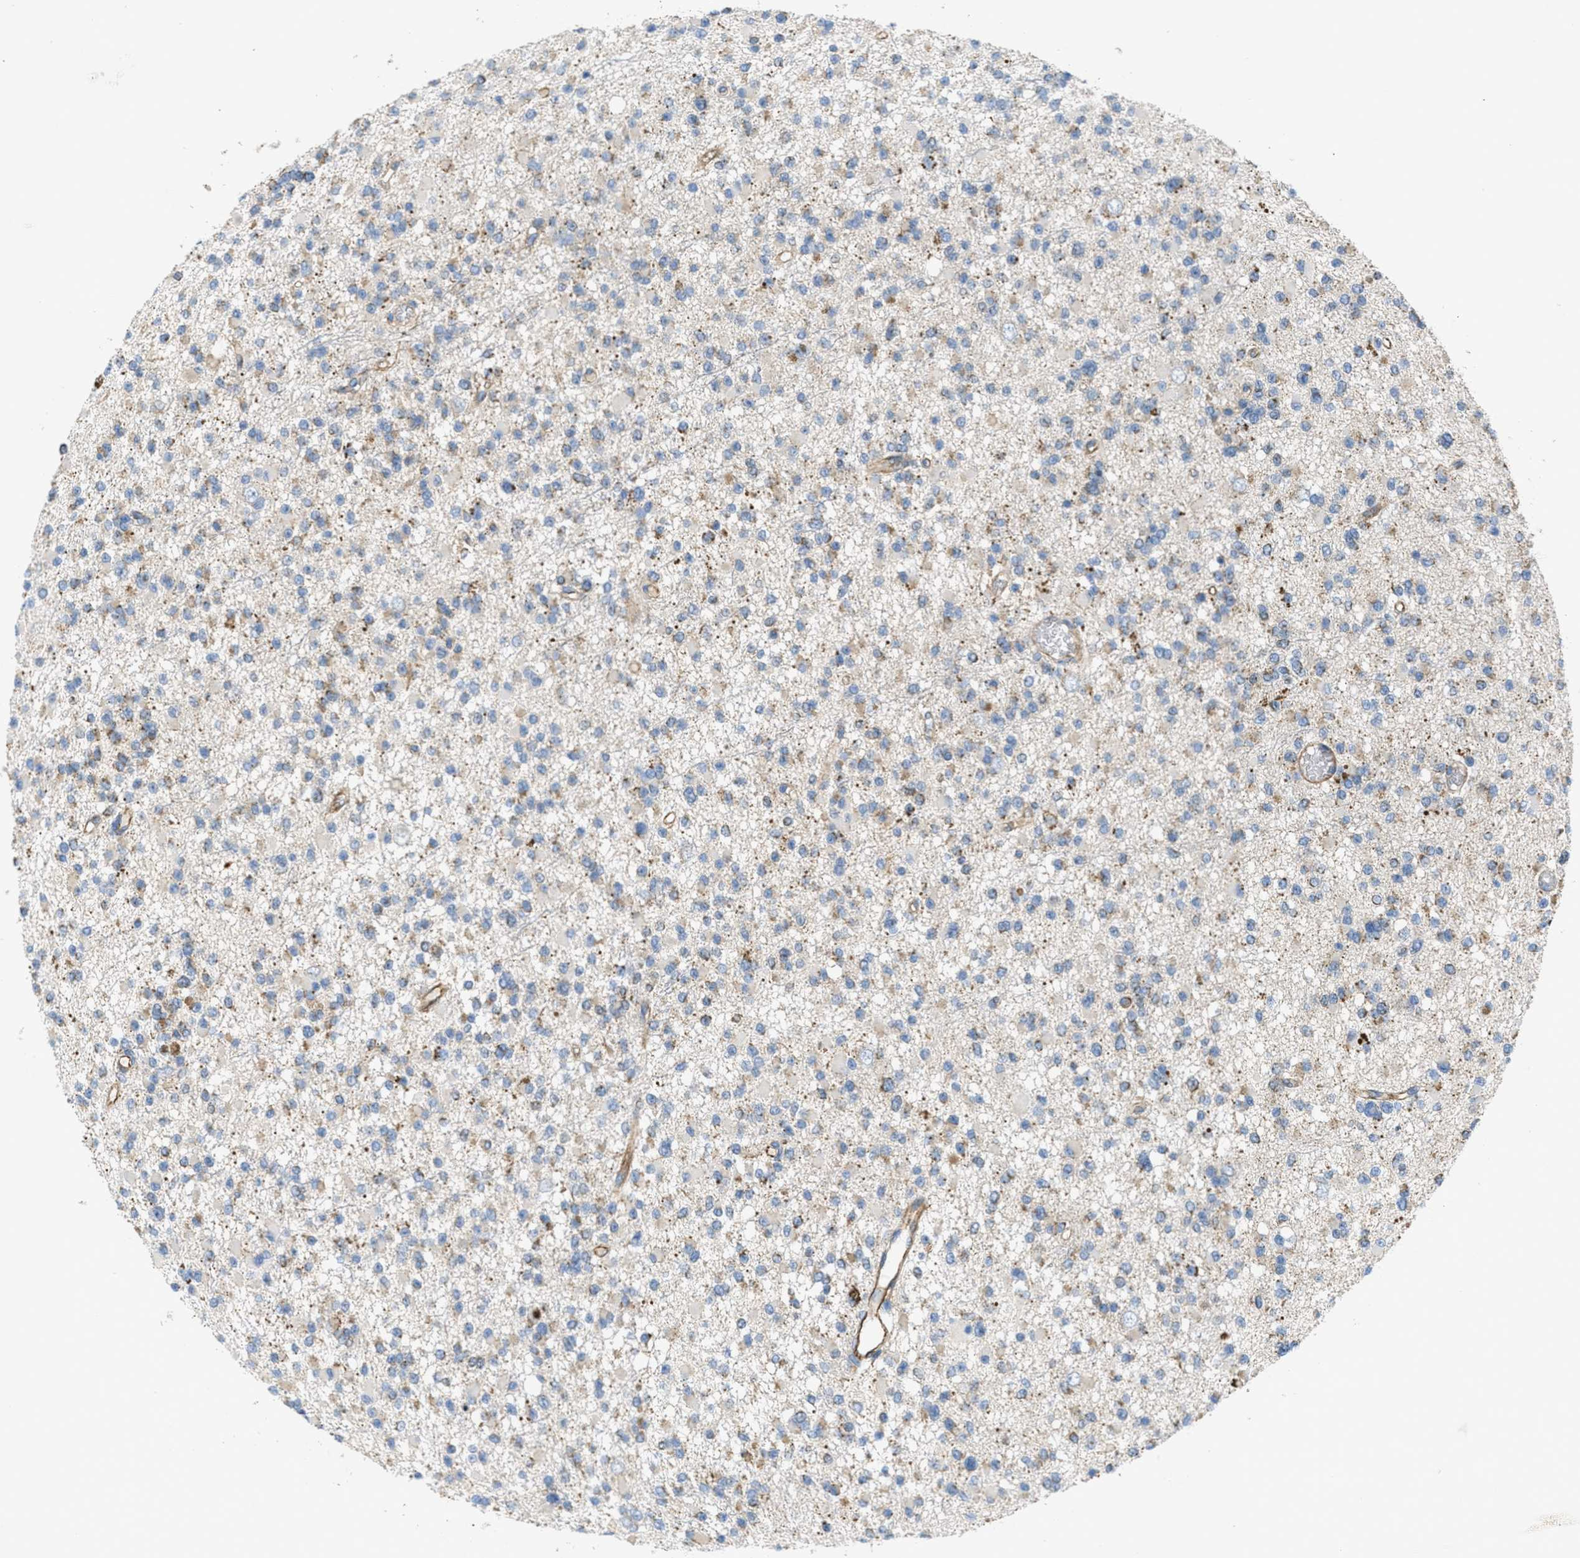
{"staining": {"intensity": "negative", "quantity": "none", "location": "none"}, "tissue": "glioma", "cell_type": "Tumor cells", "image_type": "cancer", "snomed": [{"axis": "morphology", "description": "Glioma, malignant, Low grade"}, {"axis": "topography", "description": "Brain"}], "caption": "Image shows no protein positivity in tumor cells of glioma tissue.", "gene": "BTN3A1", "patient": {"sex": "female", "age": 22}}